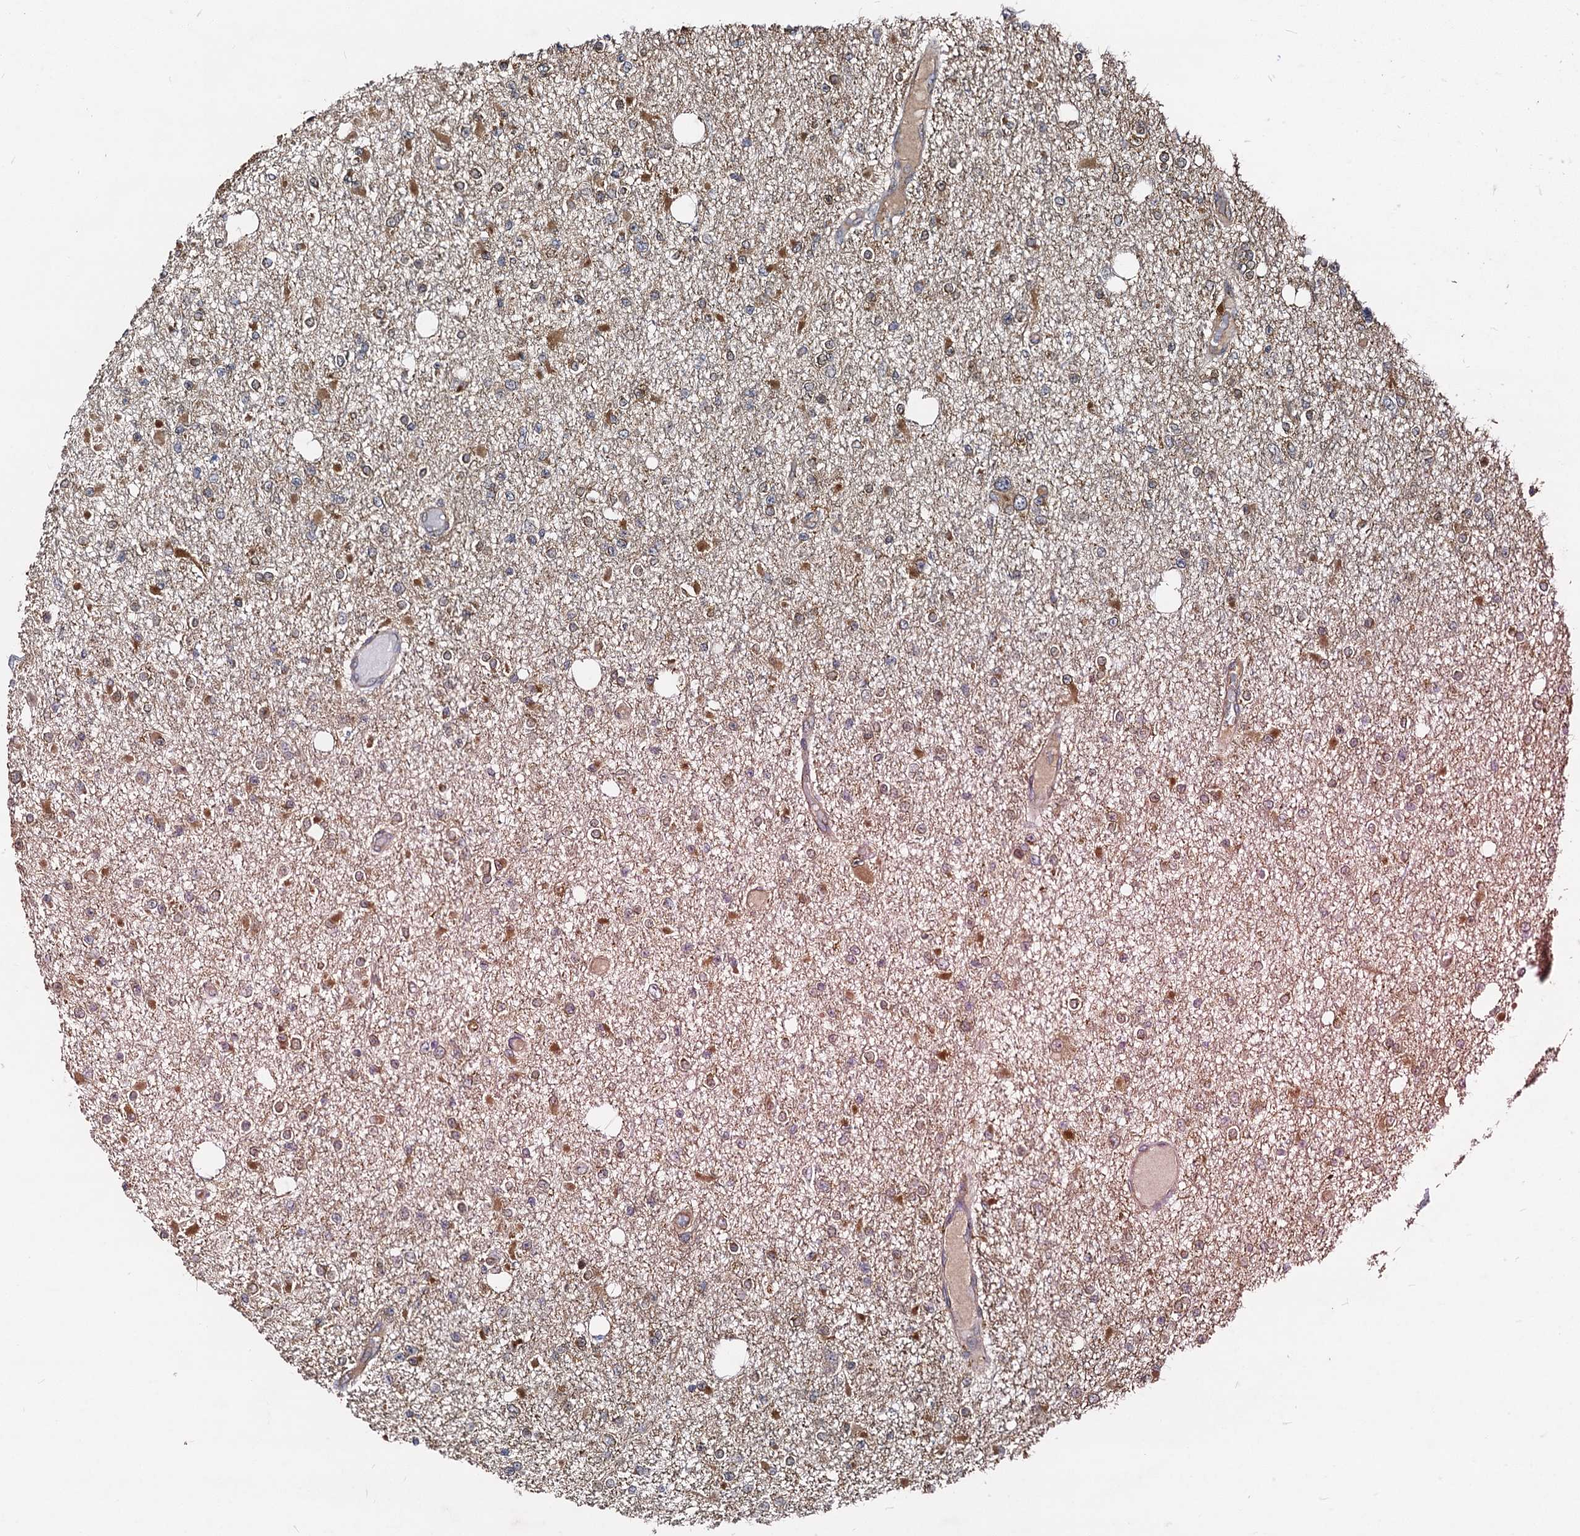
{"staining": {"intensity": "moderate", "quantity": "<25%", "location": "cytoplasmic/membranous"}, "tissue": "glioma", "cell_type": "Tumor cells", "image_type": "cancer", "snomed": [{"axis": "morphology", "description": "Glioma, malignant, Low grade"}, {"axis": "topography", "description": "Brain"}], "caption": "Moderate cytoplasmic/membranous positivity for a protein is appreciated in approximately <25% of tumor cells of malignant glioma (low-grade) using immunohistochemistry (IHC).", "gene": "KXD1", "patient": {"sex": "female", "age": 22}}